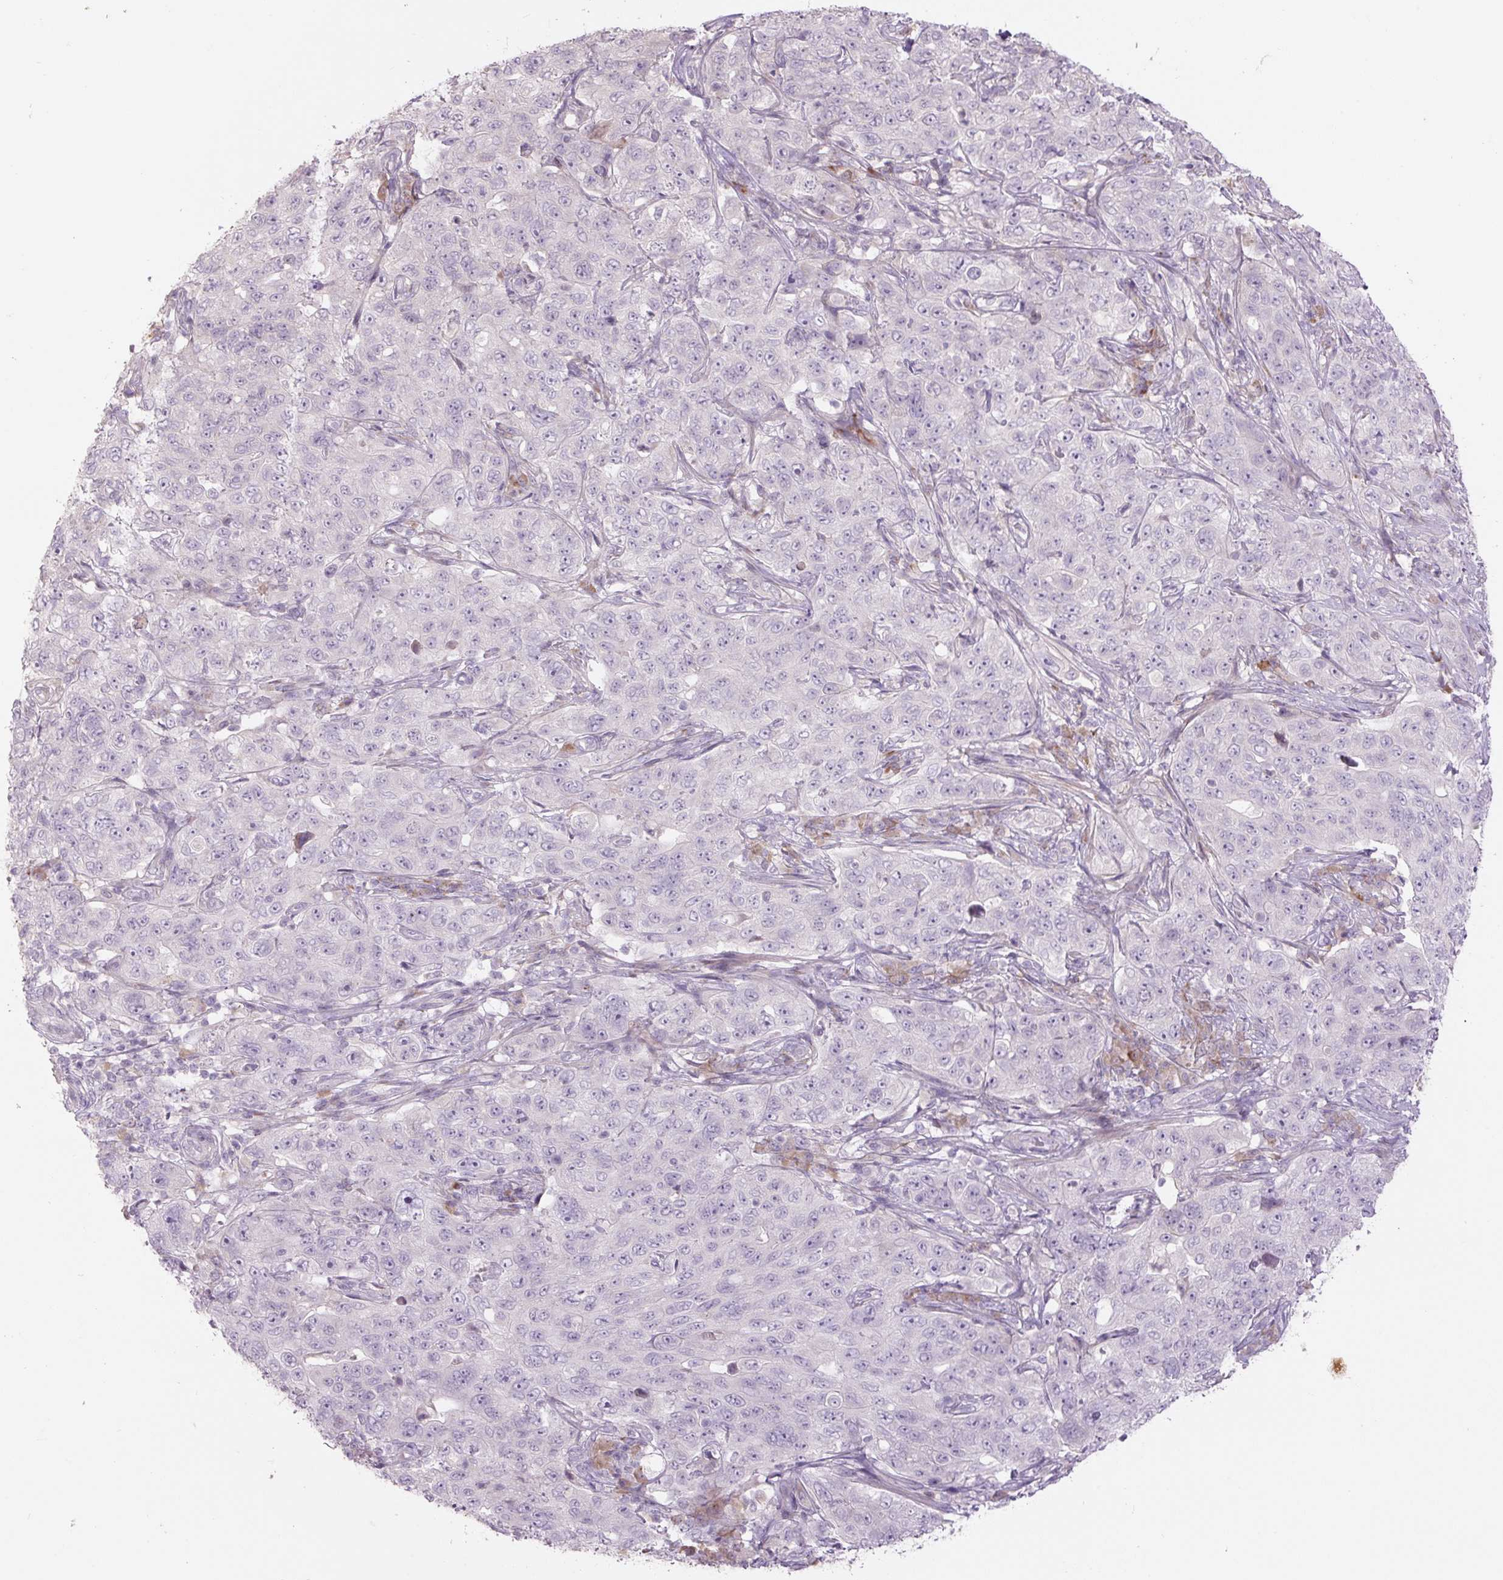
{"staining": {"intensity": "negative", "quantity": "none", "location": "none"}, "tissue": "pancreatic cancer", "cell_type": "Tumor cells", "image_type": "cancer", "snomed": [{"axis": "morphology", "description": "Adenocarcinoma, NOS"}, {"axis": "topography", "description": "Pancreas"}], "caption": "This is a micrograph of immunohistochemistry (IHC) staining of pancreatic cancer, which shows no positivity in tumor cells.", "gene": "TMEM100", "patient": {"sex": "male", "age": 68}}